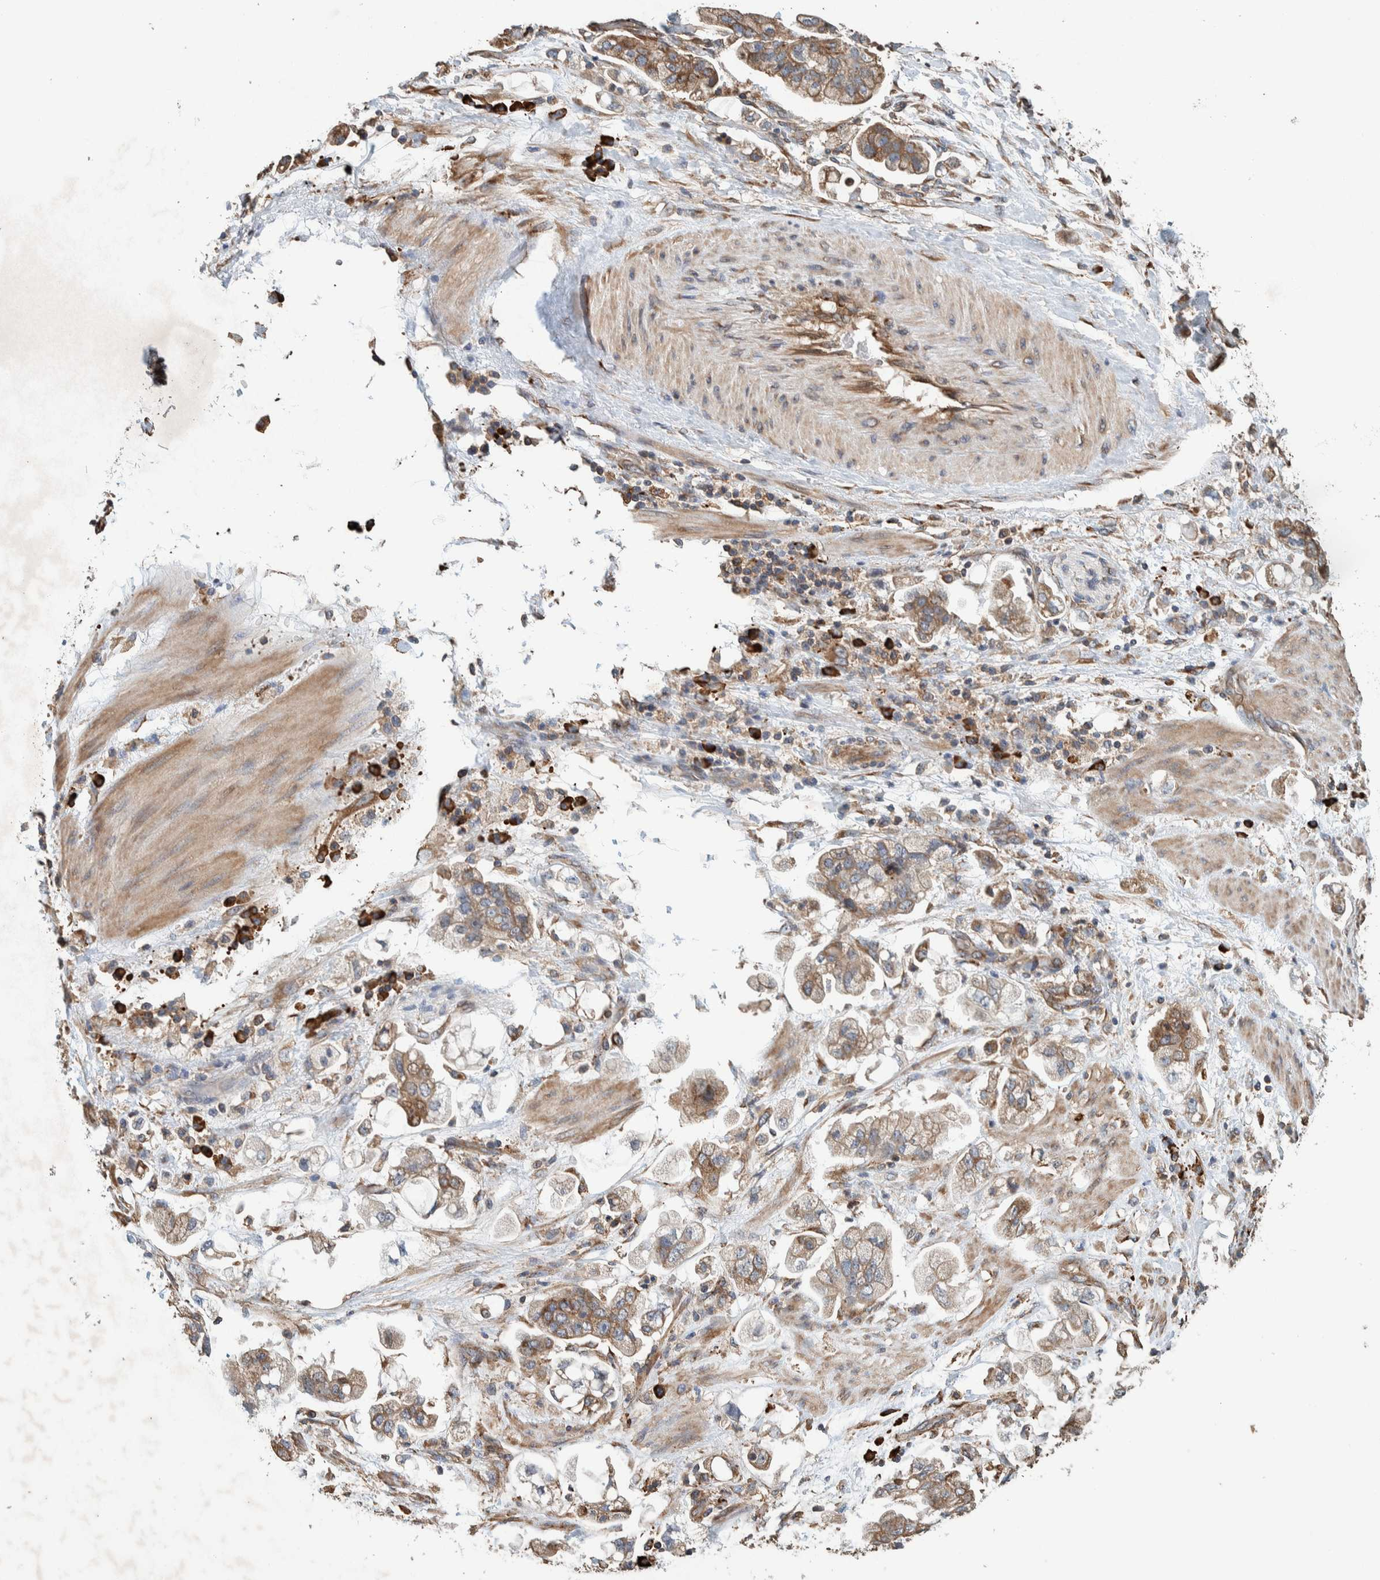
{"staining": {"intensity": "weak", "quantity": ">75%", "location": "cytoplasmic/membranous"}, "tissue": "stomach cancer", "cell_type": "Tumor cells", "image_type": "cancer", "snomed": [{"axis": "morphology", "description": "Adenocarcinoma, NOS"}, {"axis": "topography", "description": "Stomach"}], "caption": "Immunohistochemistry (IHC) of stomach cancer (adenocarcinoma) displays low levels of weak cytoplasmic/membranous expression in approximately >75% of tumor cells.", "gene": "PLA2G3", "patient": {"sex": "male", "age": 62}}